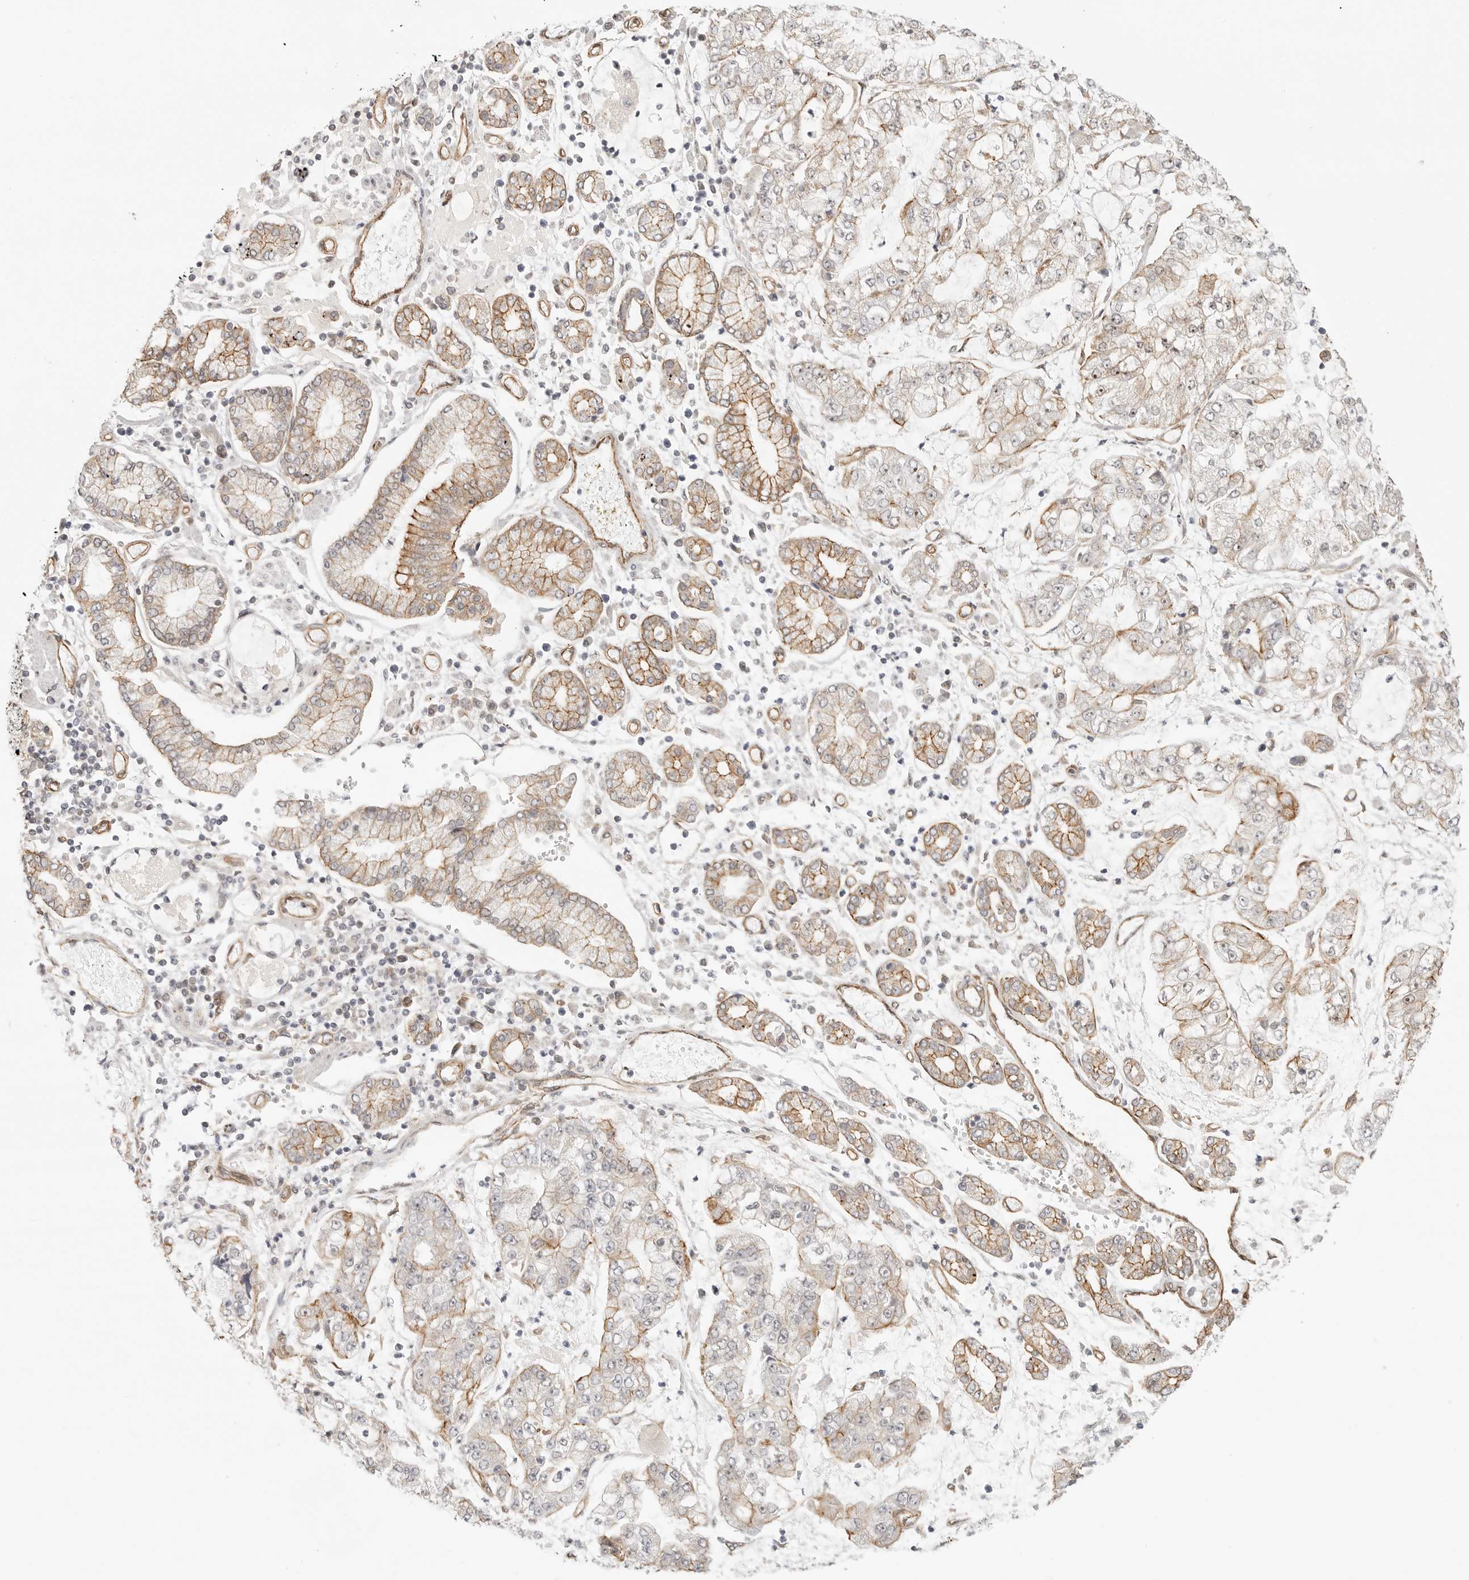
{"staining": {"intensity": "negative", "quantity": "none", "location": "none"}, "tissue": "stomach cancer", "cell_type": "Tumor cells", "image_type": "cancer", "snomed": [{"axis": "morphology", "description": "Adenocarcinoma, NOS"}, {"axis": "topography", "description": "Stomach"}], "caption": "Stomach cancer (adenocarcinoma) stained for a protein using IHC shows no staining tumor cells.", "gene": "ATOH7", "patient": {"sex": "male", "age": 76}}